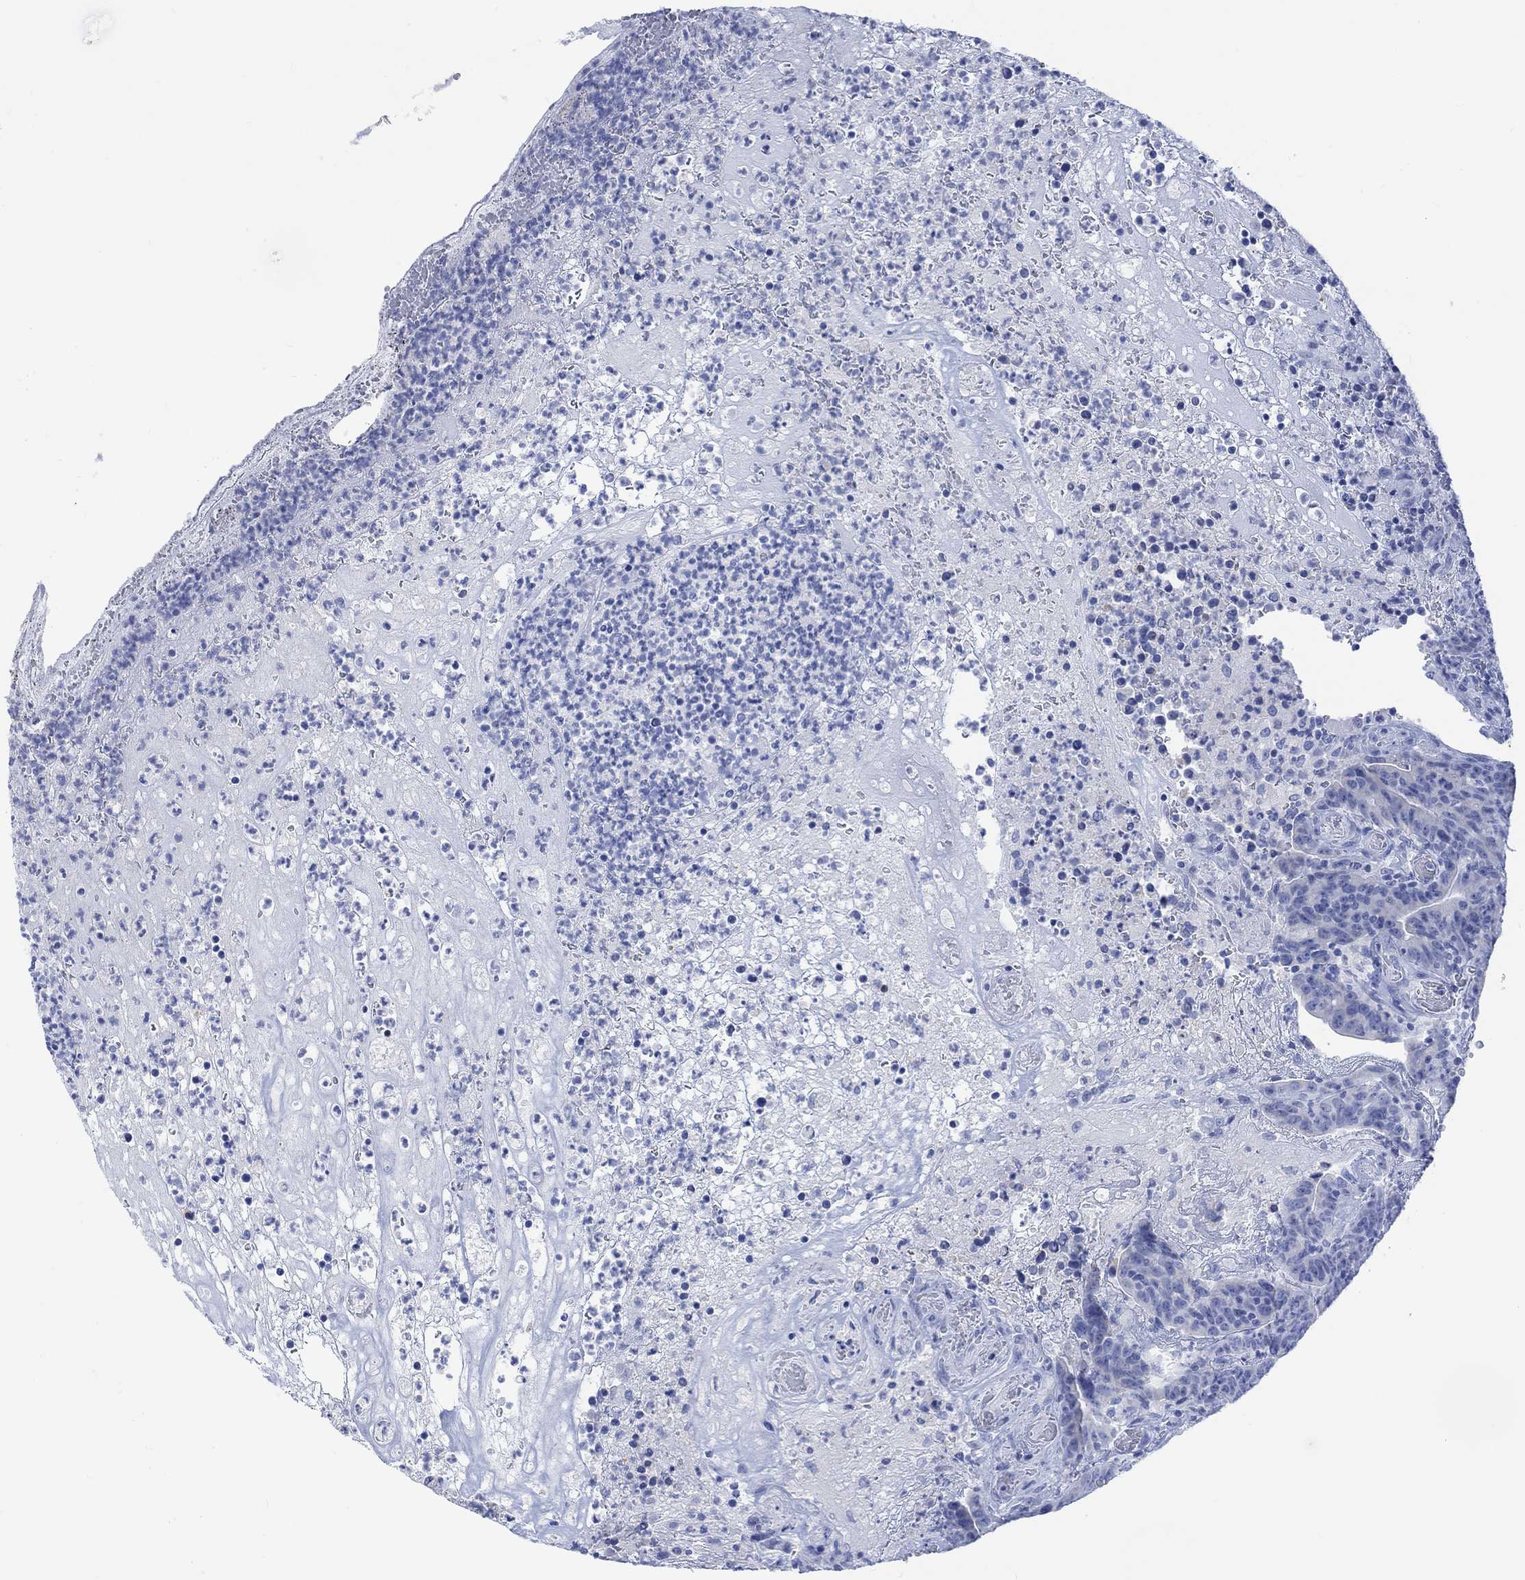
{"staining": {"intensity": "negative", "quantity": "none", "location": "none"}, "tissue": "colorectal cancer", "cell_type": "Tumor cells", "image_type": "cancer", "snomed": [{"axis": "morphology", "description": "Adenocarcinoma, NOS"}, {"axis": "topography", "description": "Colon"}], "caption": "A high-resolution micrograph shows IHC staining of adenocarcinoma (colorectal), which shows no significant positivity in tumor cells. (DAB immunohistochemistry (IHC) with hematoxylin counter stain).", "gene": "CALCA", "patient": {"sex": "female", "age": 75}}